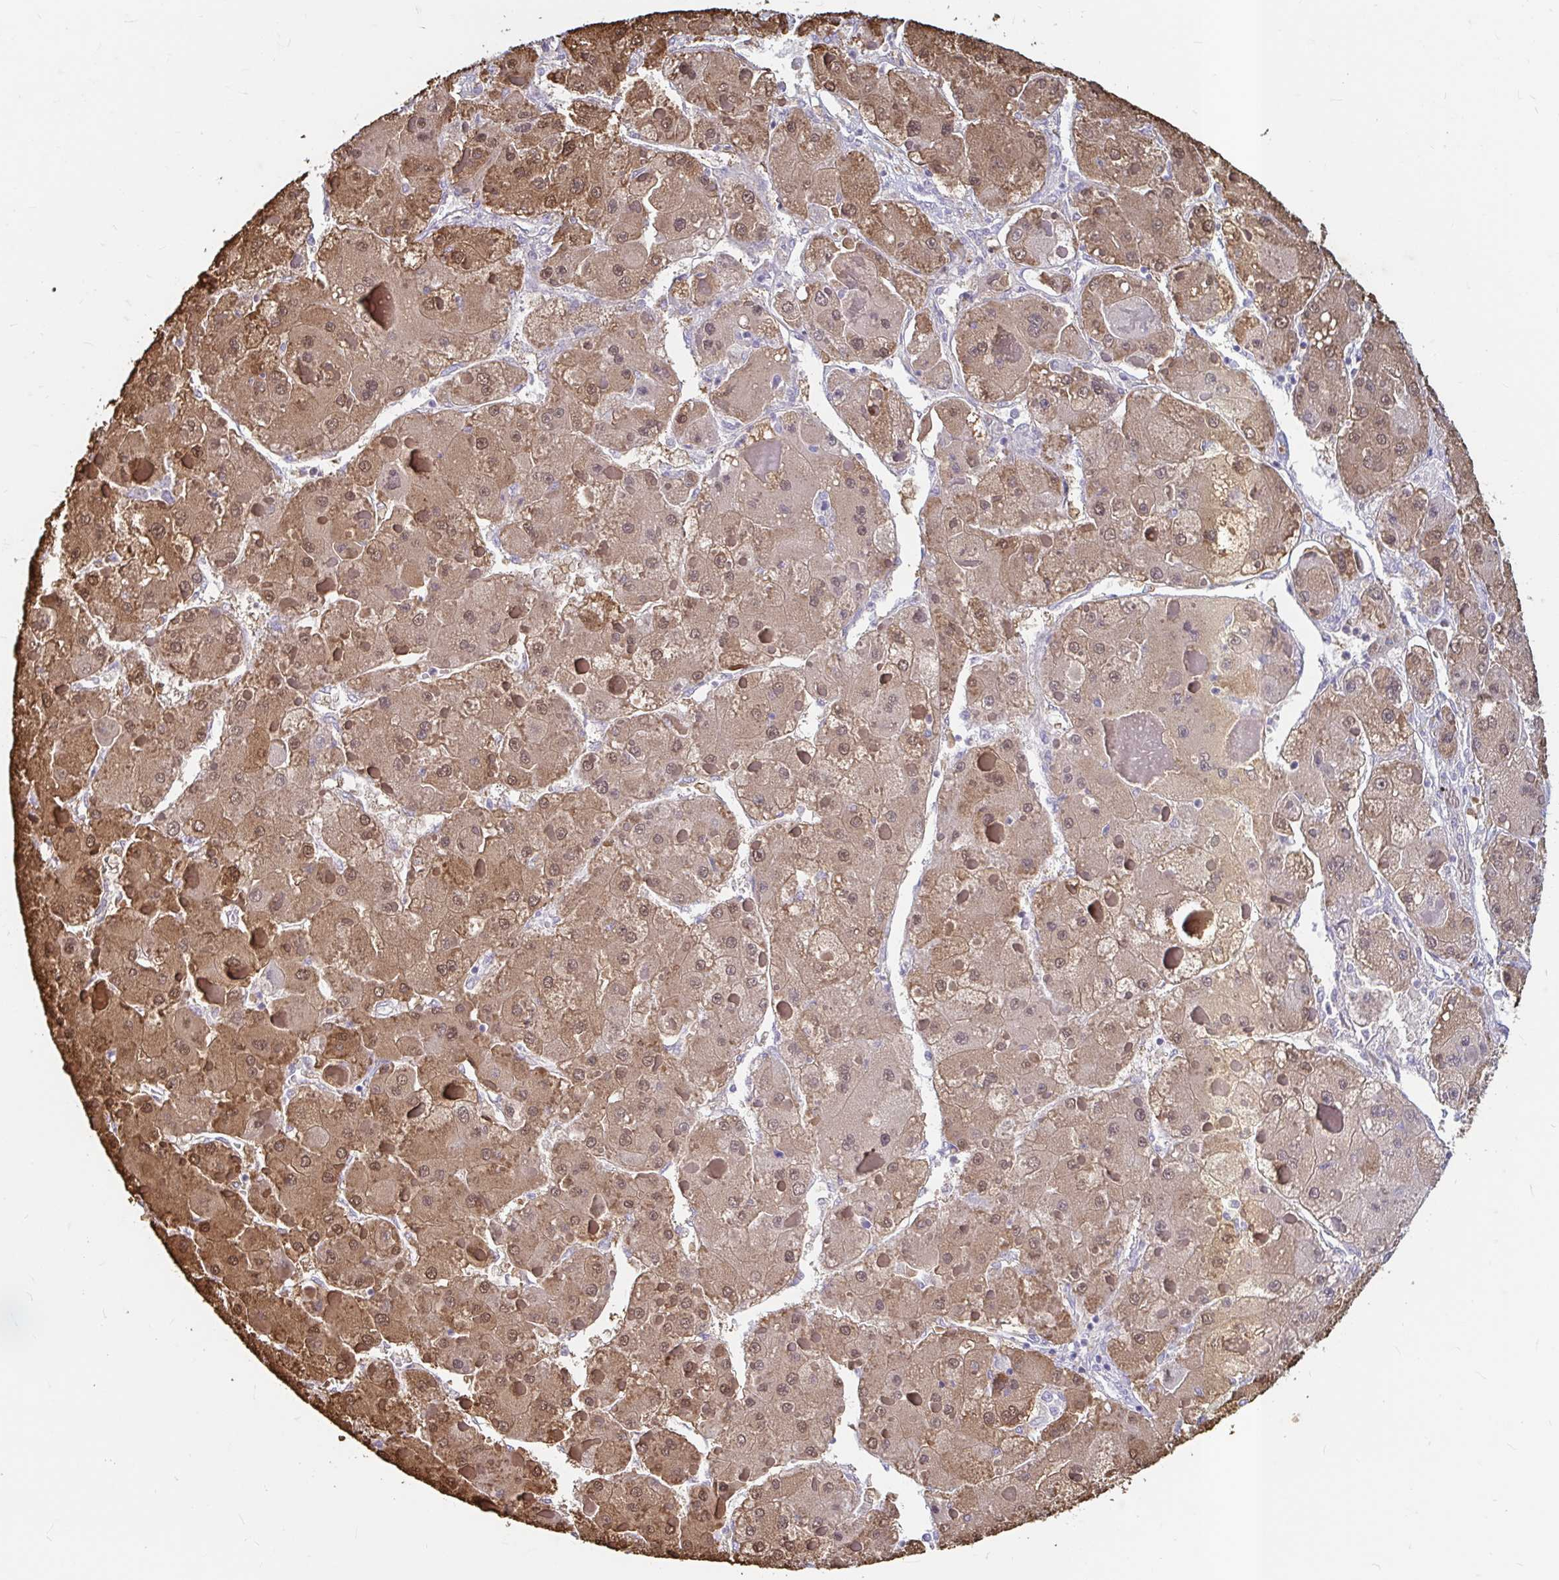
{"staining": {"intensity": "moderate", "quantity": "25%-75%", "location": "cytoplasmic/membranous,nuclear"}, "tissue": "liver cancer", "cell_type": "Tumor cells", "image_type": "cancer", "snomed": [{"axis": "morphology", "description": "Carcinoma, Hepatocellular, NOS"}, {"axis": "topography", "description": "Liver"}], "caption": "Liver cancer (hepatocellular carcinoma) tissue displays moderate cytoplasmic/membranous and nuclear staining in approximately 25%-75% of tumor cells, visualized by immunohistochemistry.", "gene": "ADH1A", "patient": {"sex": "female", "age": 73}}